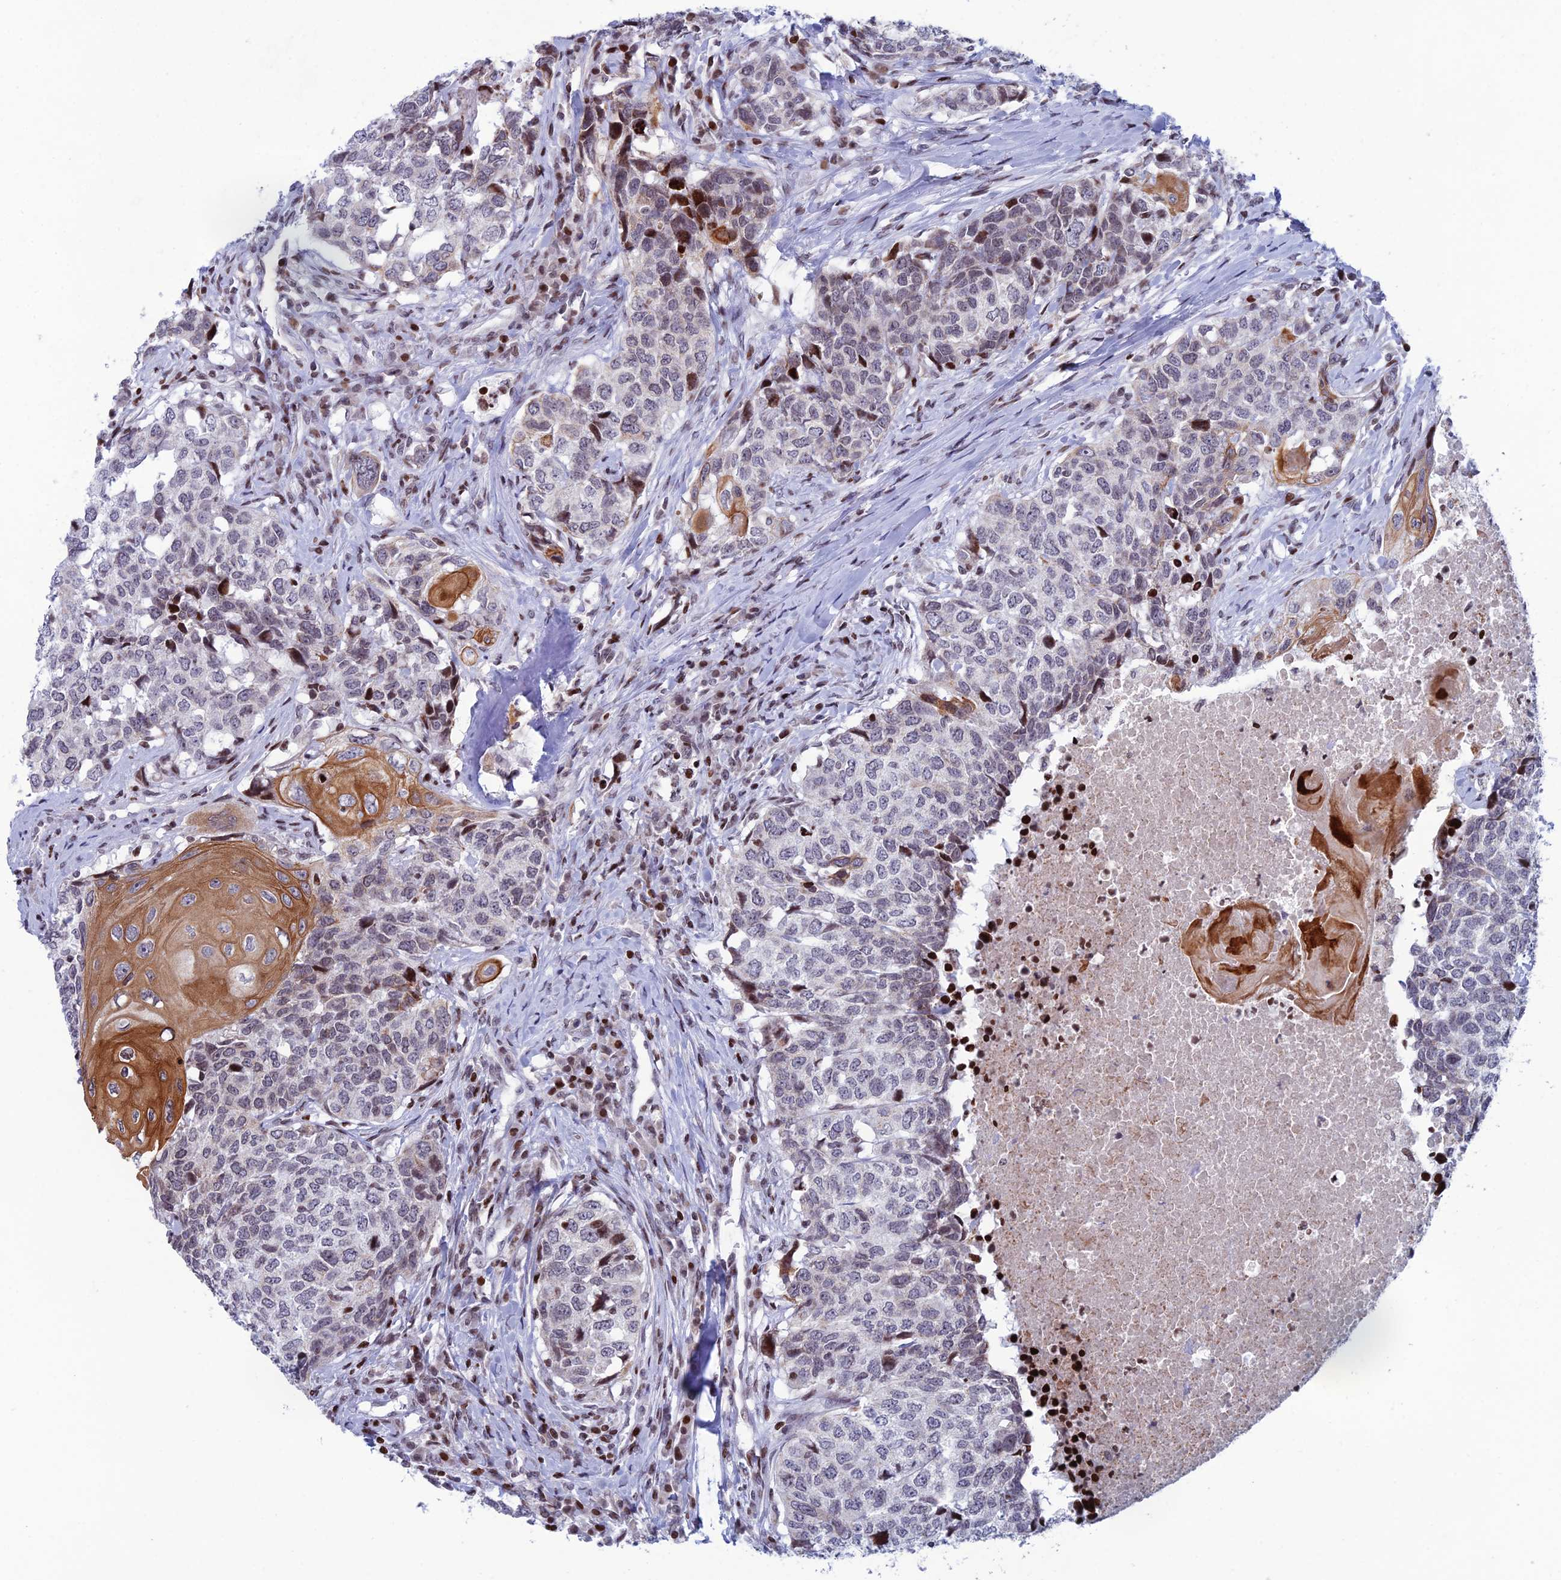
{"staining": {"intensity": "moderate", "quantity": "<25%", "location": "cytoplasmic/membranous,nuclear"}, "tissue": "head and neck cancer", "cell_type": "Tumor cells", "image_type": "cancer", "snomed": [{"axis": "morphology", "description": "Squamous cell carcinoma, NOS"}, {"axis": "topography", "description": "Head-Neck"}], "caption": "Immunohistochemical staining of human head and neck cancer (squamous cell carcinoma) displays low levels of moderate cytoplasmic/membranous and nuclear staining in about <25% of tumor cells.", "gene": "AFF3", "patient": {"sex": "male", "age": 66}}